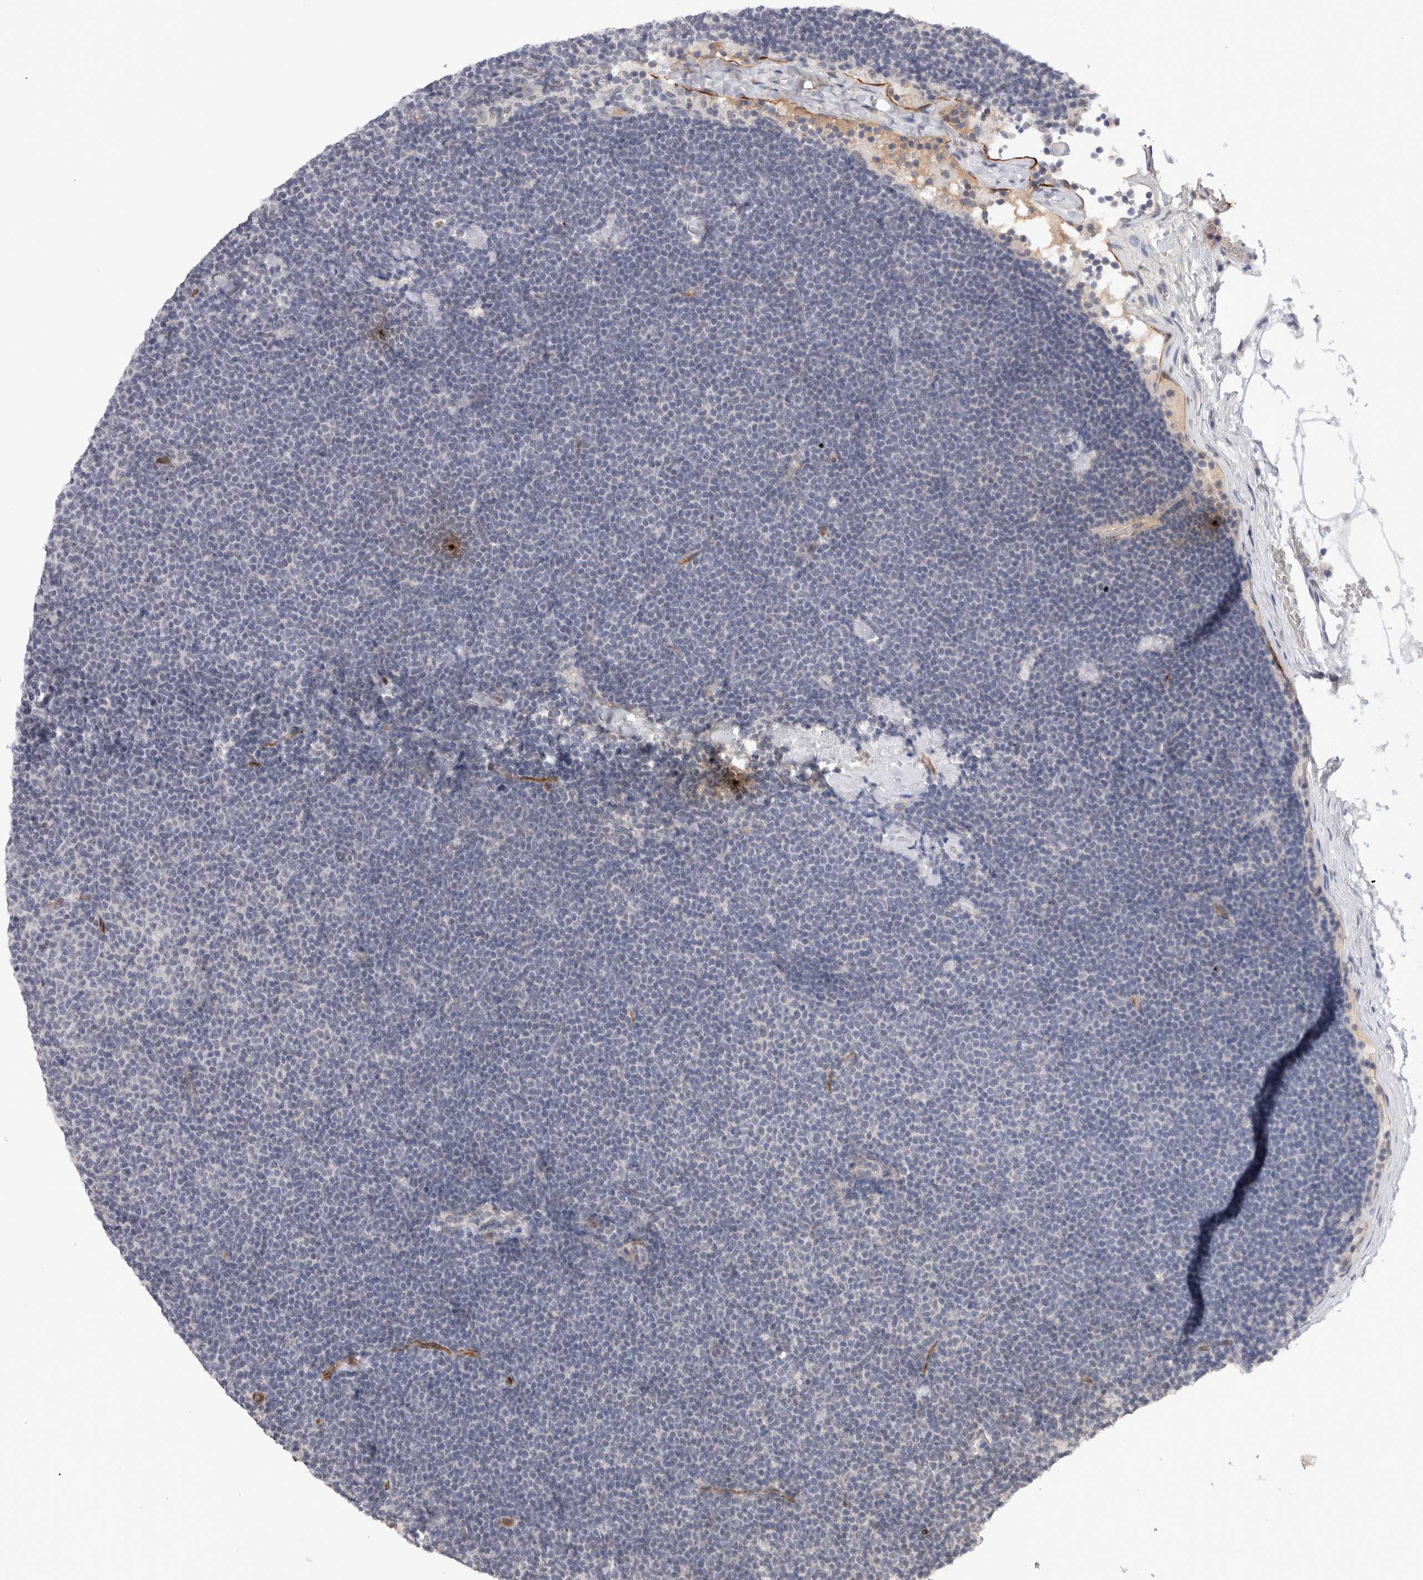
{"staining": {"intensity": "negative", "quantity": "none", "location": "none"}, "tissue": "lymphoma", "cell_type": "Tumor cells", "image_type": "cancer", "snomed": [{"axis": "morphology", "description": "Malignant lymphoma, non-Hodgkin's type, Low grade"}, {"axis": "topography", "description": "Lymph node"}], "caption": "Histopathology image shows no significant protein expression in tumor cells of low-grade malignant lymphoma, non-Hodgkin's type.", "gene": "CDH13", "patient": {"sex": "female", "age": 53}}